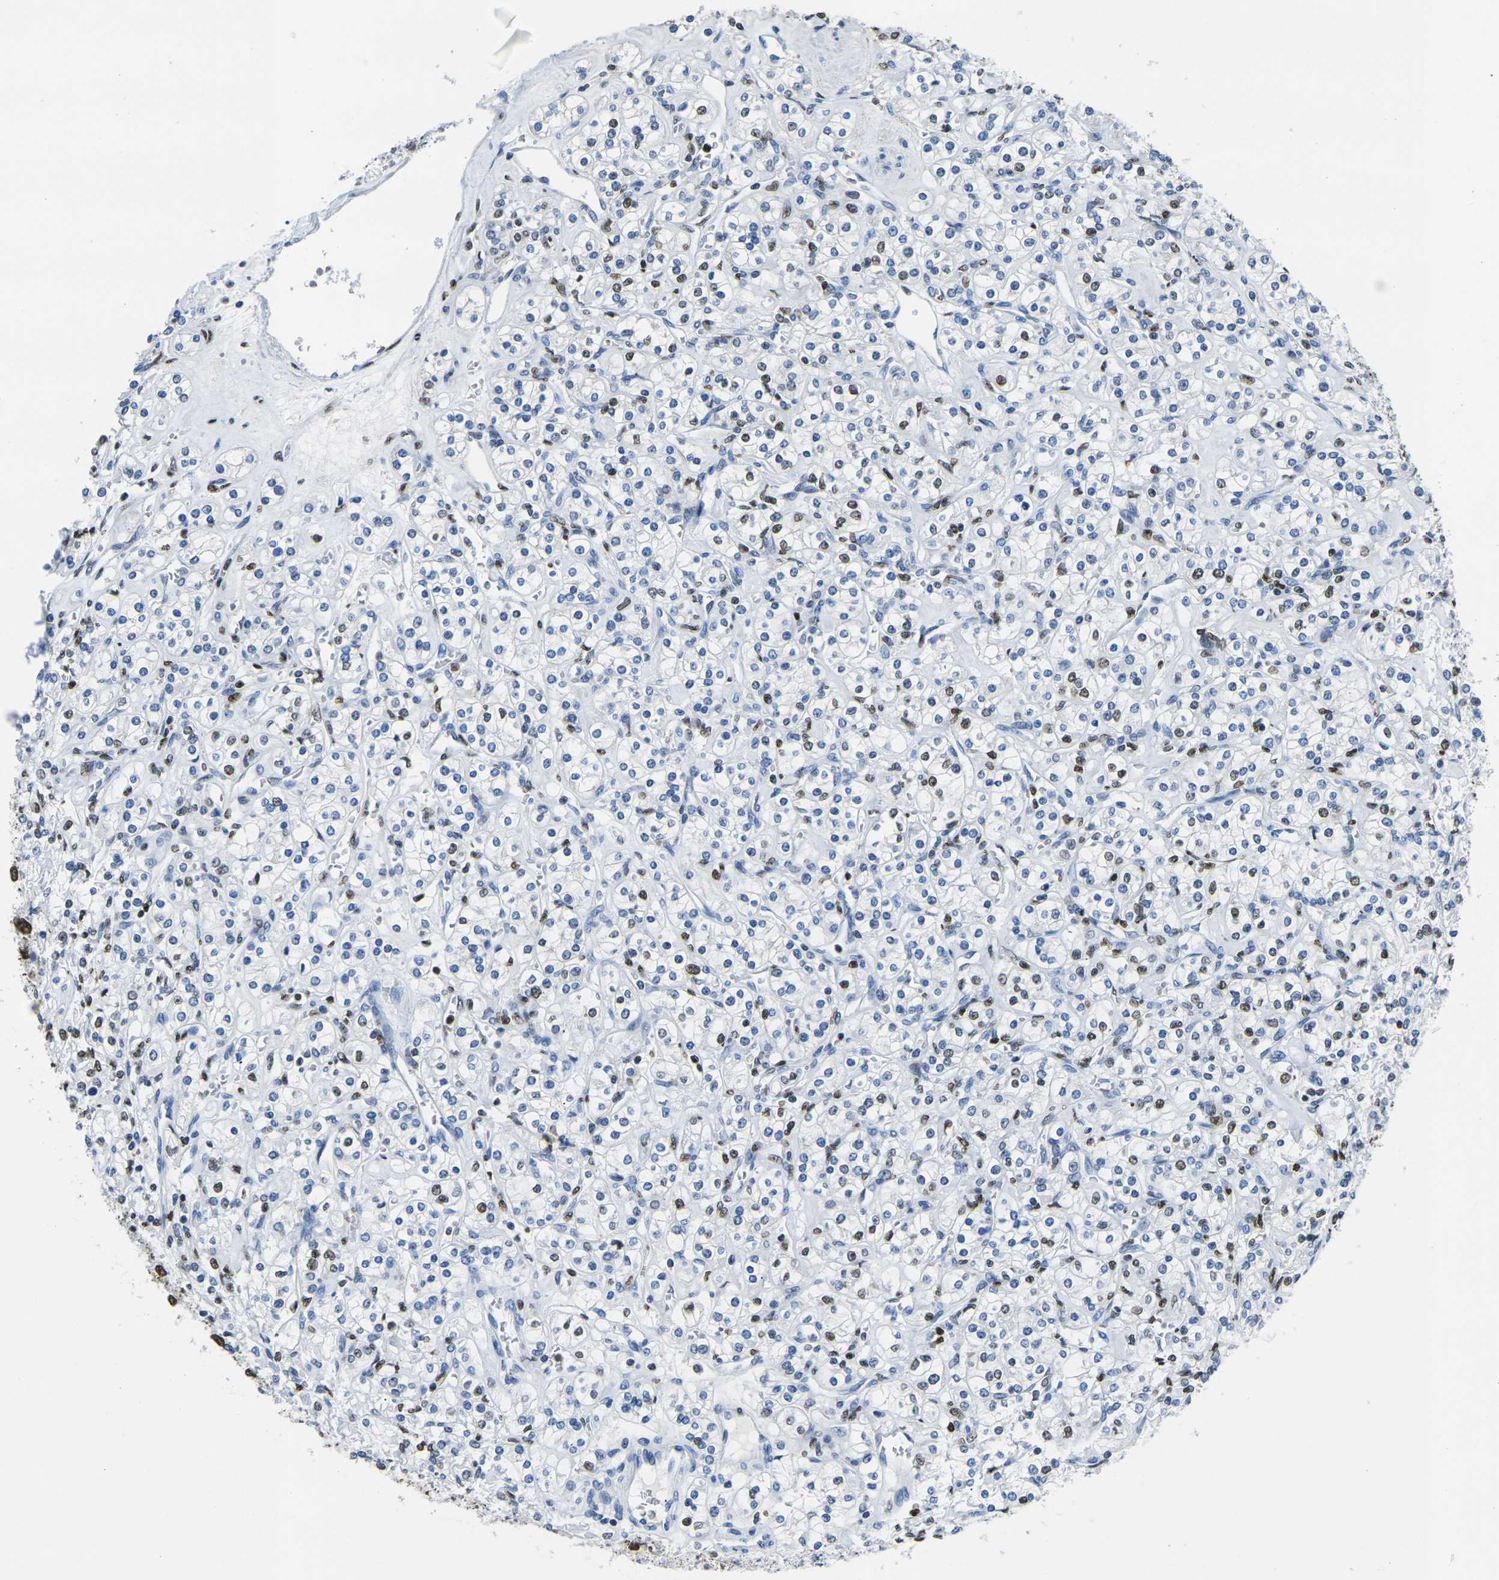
{"staining": {"intensity": "moderate", "quantity": "<25%", "location": "nuclear"}, "tissue": "renal cancer", "cell_type": "Tumor cells", "image_type": "cancer", "snomed": [{"axis": "morphology", "description": "Adenocarcinoma, NOS"}, {"axis": "topography", "description": "Kidney"}], "caption": "Brown immunohistochemical staining in adenocarcinoma (renal) reveals moderate nuclear staining in about <25% of tumor cells. (Brightfield microscopy of DAB IHC at high magnification).", "gene": "DRAXIN", "patient": {"sex": "male", "age": 77}}